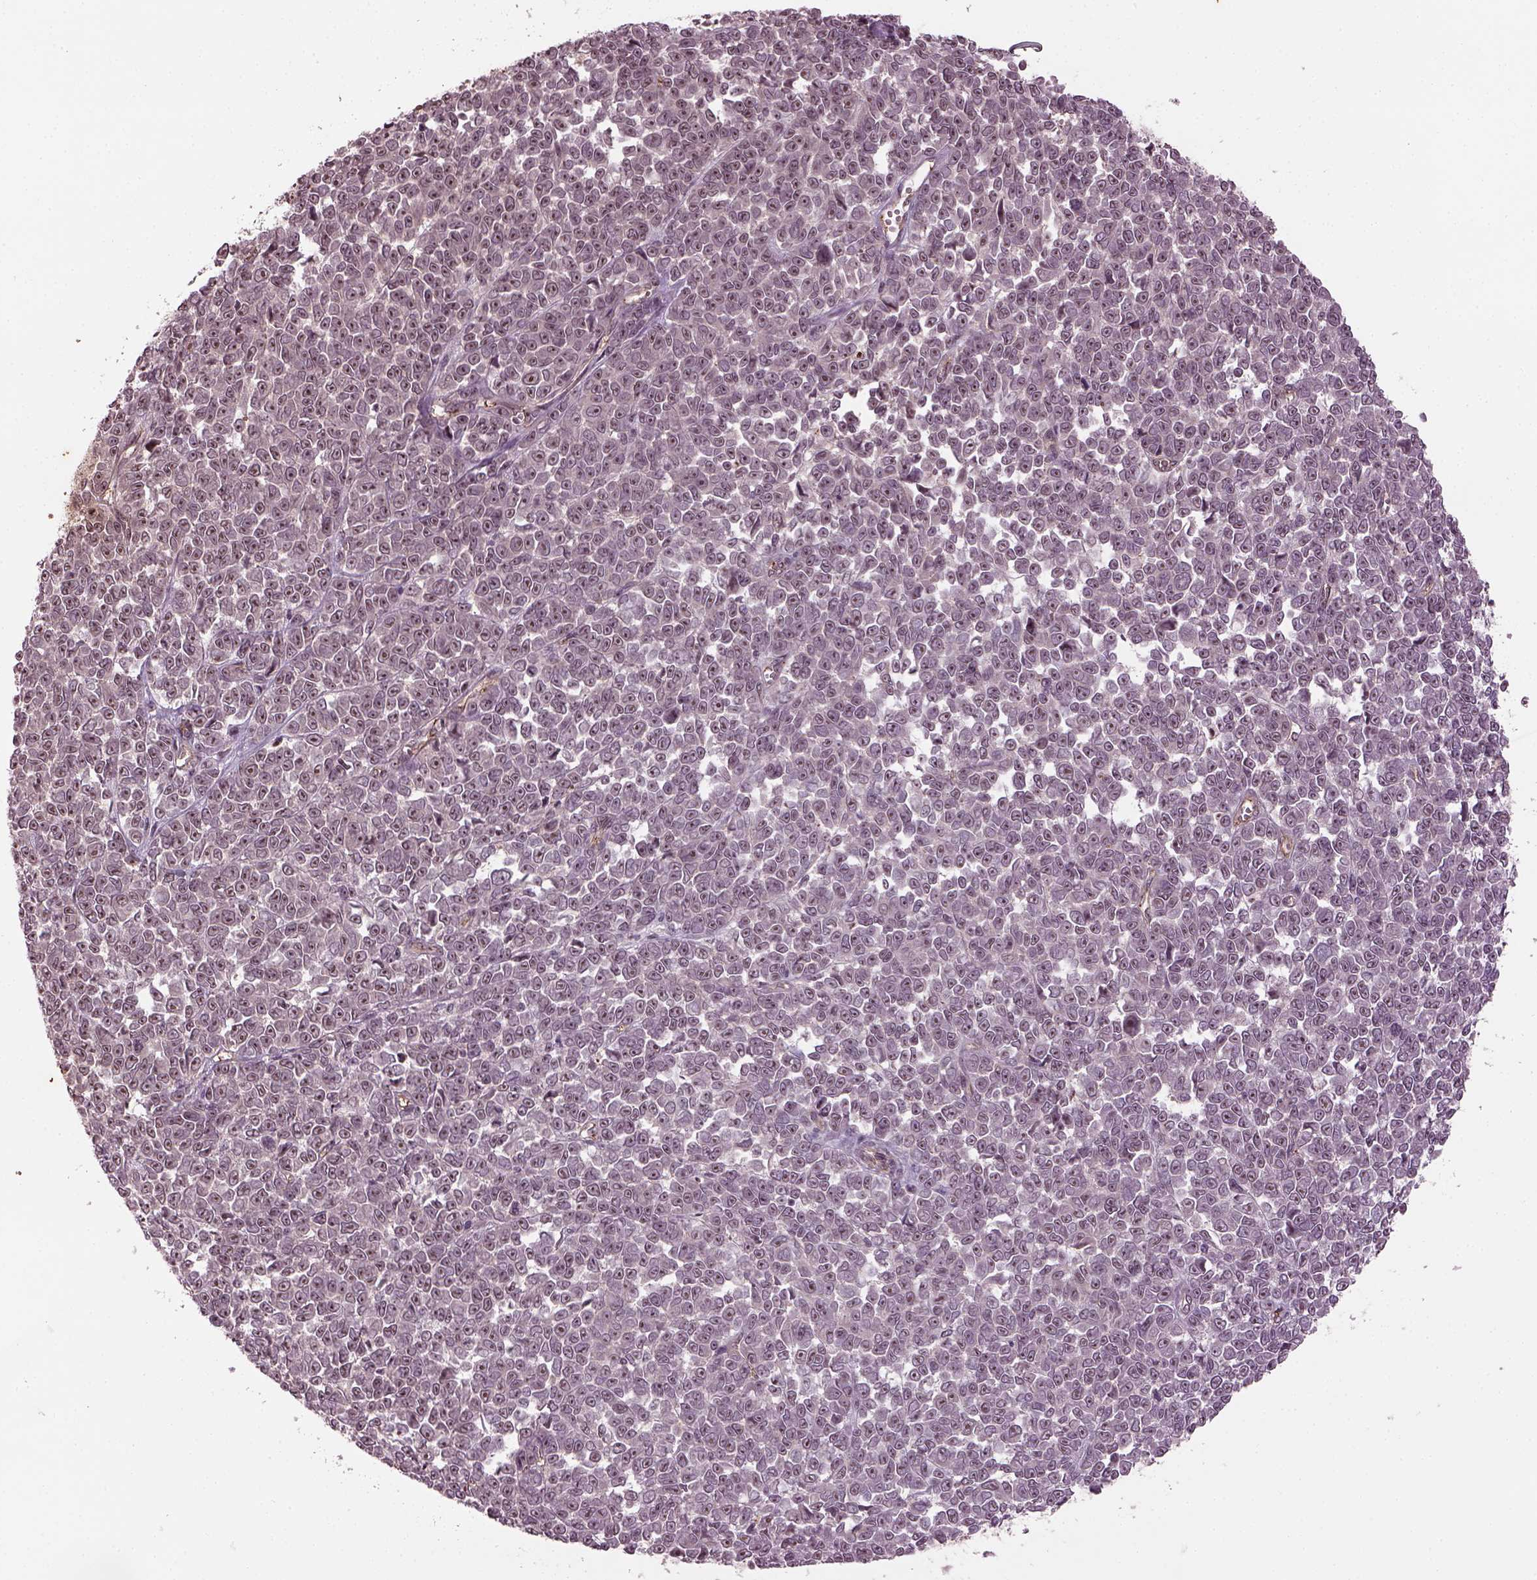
{"staining": {"intensity": "weak", "quantity": "25%-75%", "location": "nuclear"}, "tissue": "melanoma", "cell_type": "Tumor cells", "image_type": "cancer", "snomed": [{"axis": "morphology", "description": "Malignant melanoma, NOS"}, {"axis": "topography", "description": "Skin"}], "caption": "Melanoma tissue demonstrates weak nuclear staining in about 25%-75% of tumor cells, visualized by immunohistochemistry.", "gene": "GNRH1", "patient": {"sex": "female", "age": 95}}